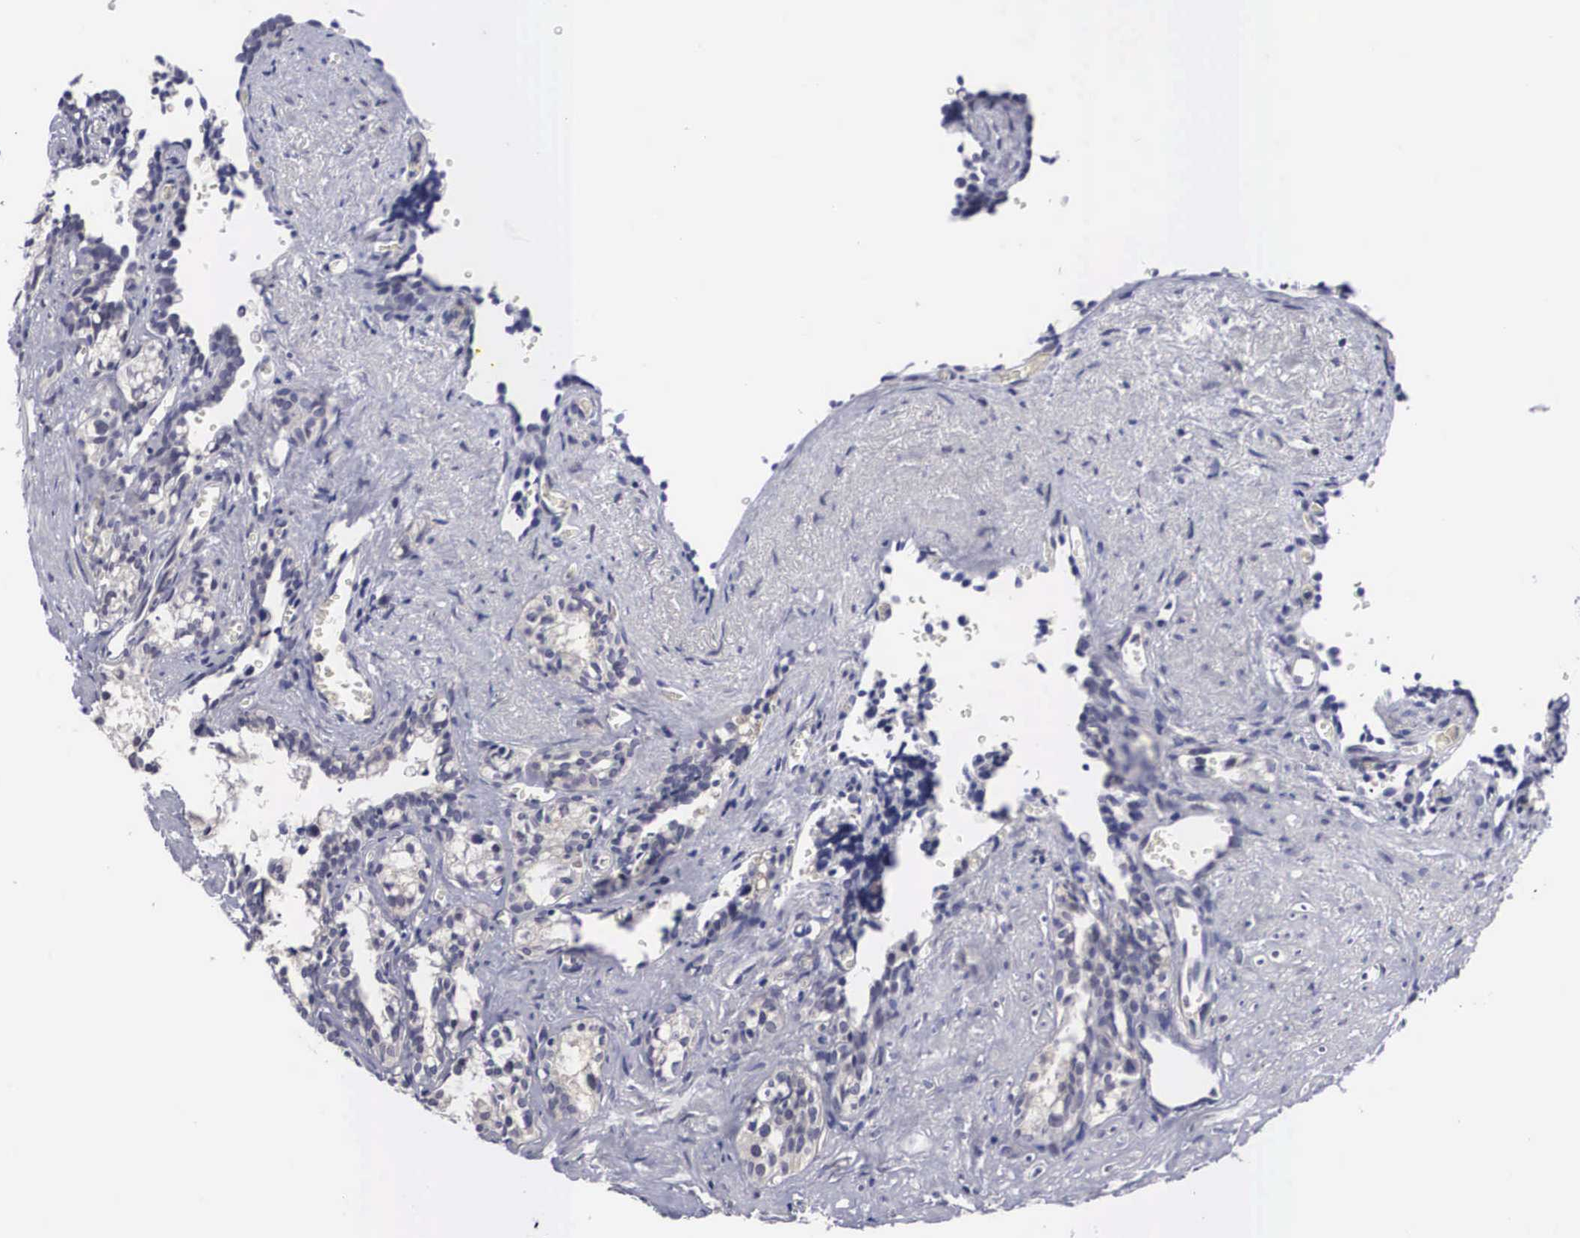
{"staining": {"intensity": "weak", "quantity": "25%-75%", "location": "cytoplasmic/membranous"}, "tissue": "seminal vesicle", "cell_type": "Glandular cells", "image_type": "normal", "snomed": [{"axis": "morphology", "description": "Normal tissue, NOS"}, {"axis": "topography", "description": "Seminal veicle"}], "caption": "Immunohistochemical staining of benign human seminal vesicle exhibits low levels of weak cytoplasmic/membranous expression in about 25%-75% of glandular cells.", "gene": "OTX2", "patient": {"sex": "male", "age": 60}}